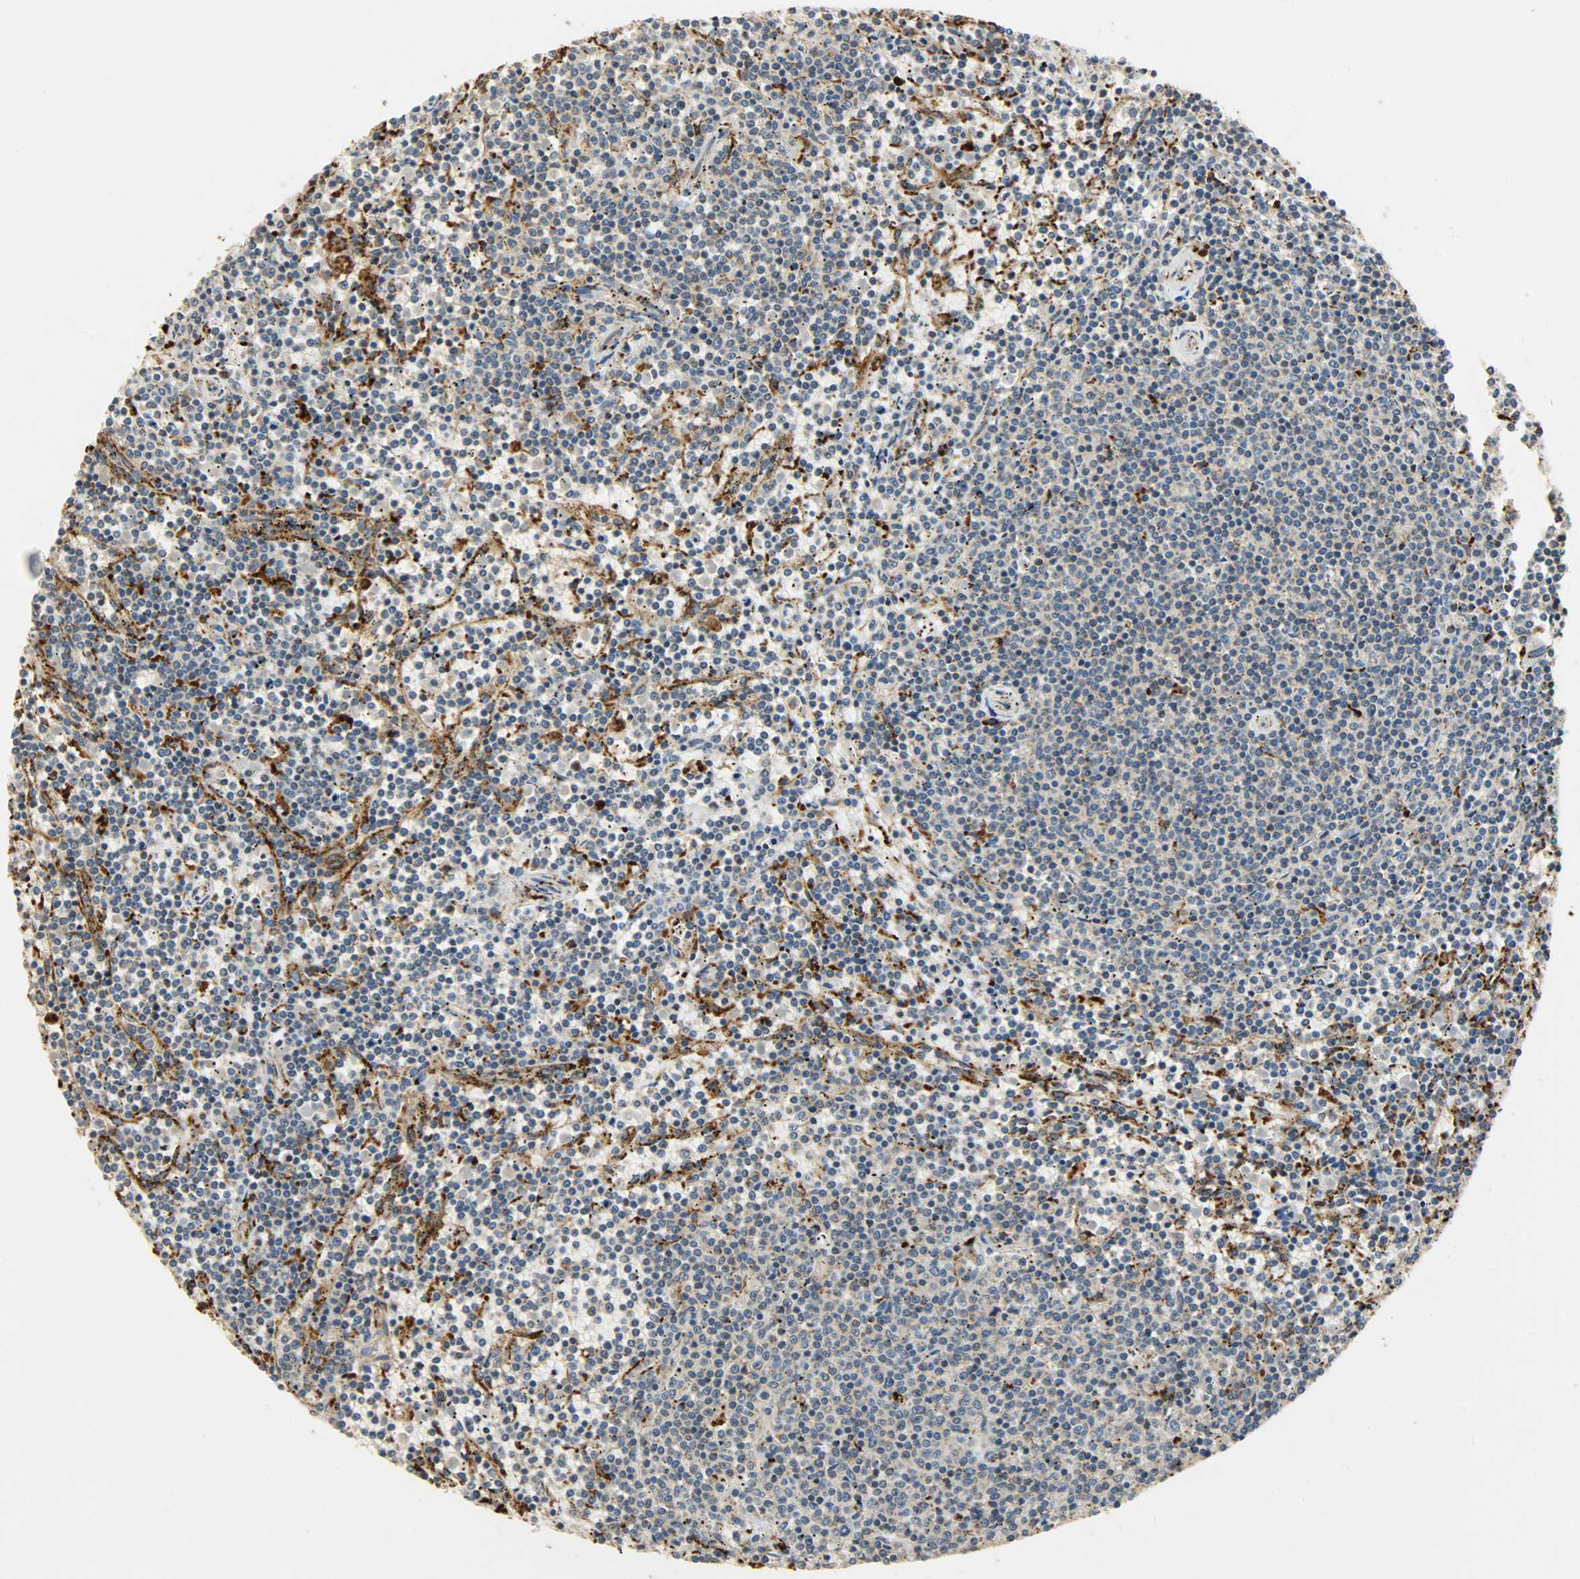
{"staining": {"intensity": "weak", "quantity": "25%-75%", "location": "cytoplasmic/membranous"}, "tissue": "lymphoma", "cell_type": "Tumor cells", "image_type": "cancer", "snomed": [{"axis": "morphology", "description": "Malignant lymphoma, non-Hodgkin's type, Low grade"}, {"axis": "topography", "description": "Spleen"}], "caption": "Tumor cells show low levels of weak cytoplasmic/membranous staining in about 25%-75% of cells in human low-grade malignant lymphoma, non-Hodgkin's type.", "gene": "ASAH1", "patient": {"sex": "female", "age": 50}}